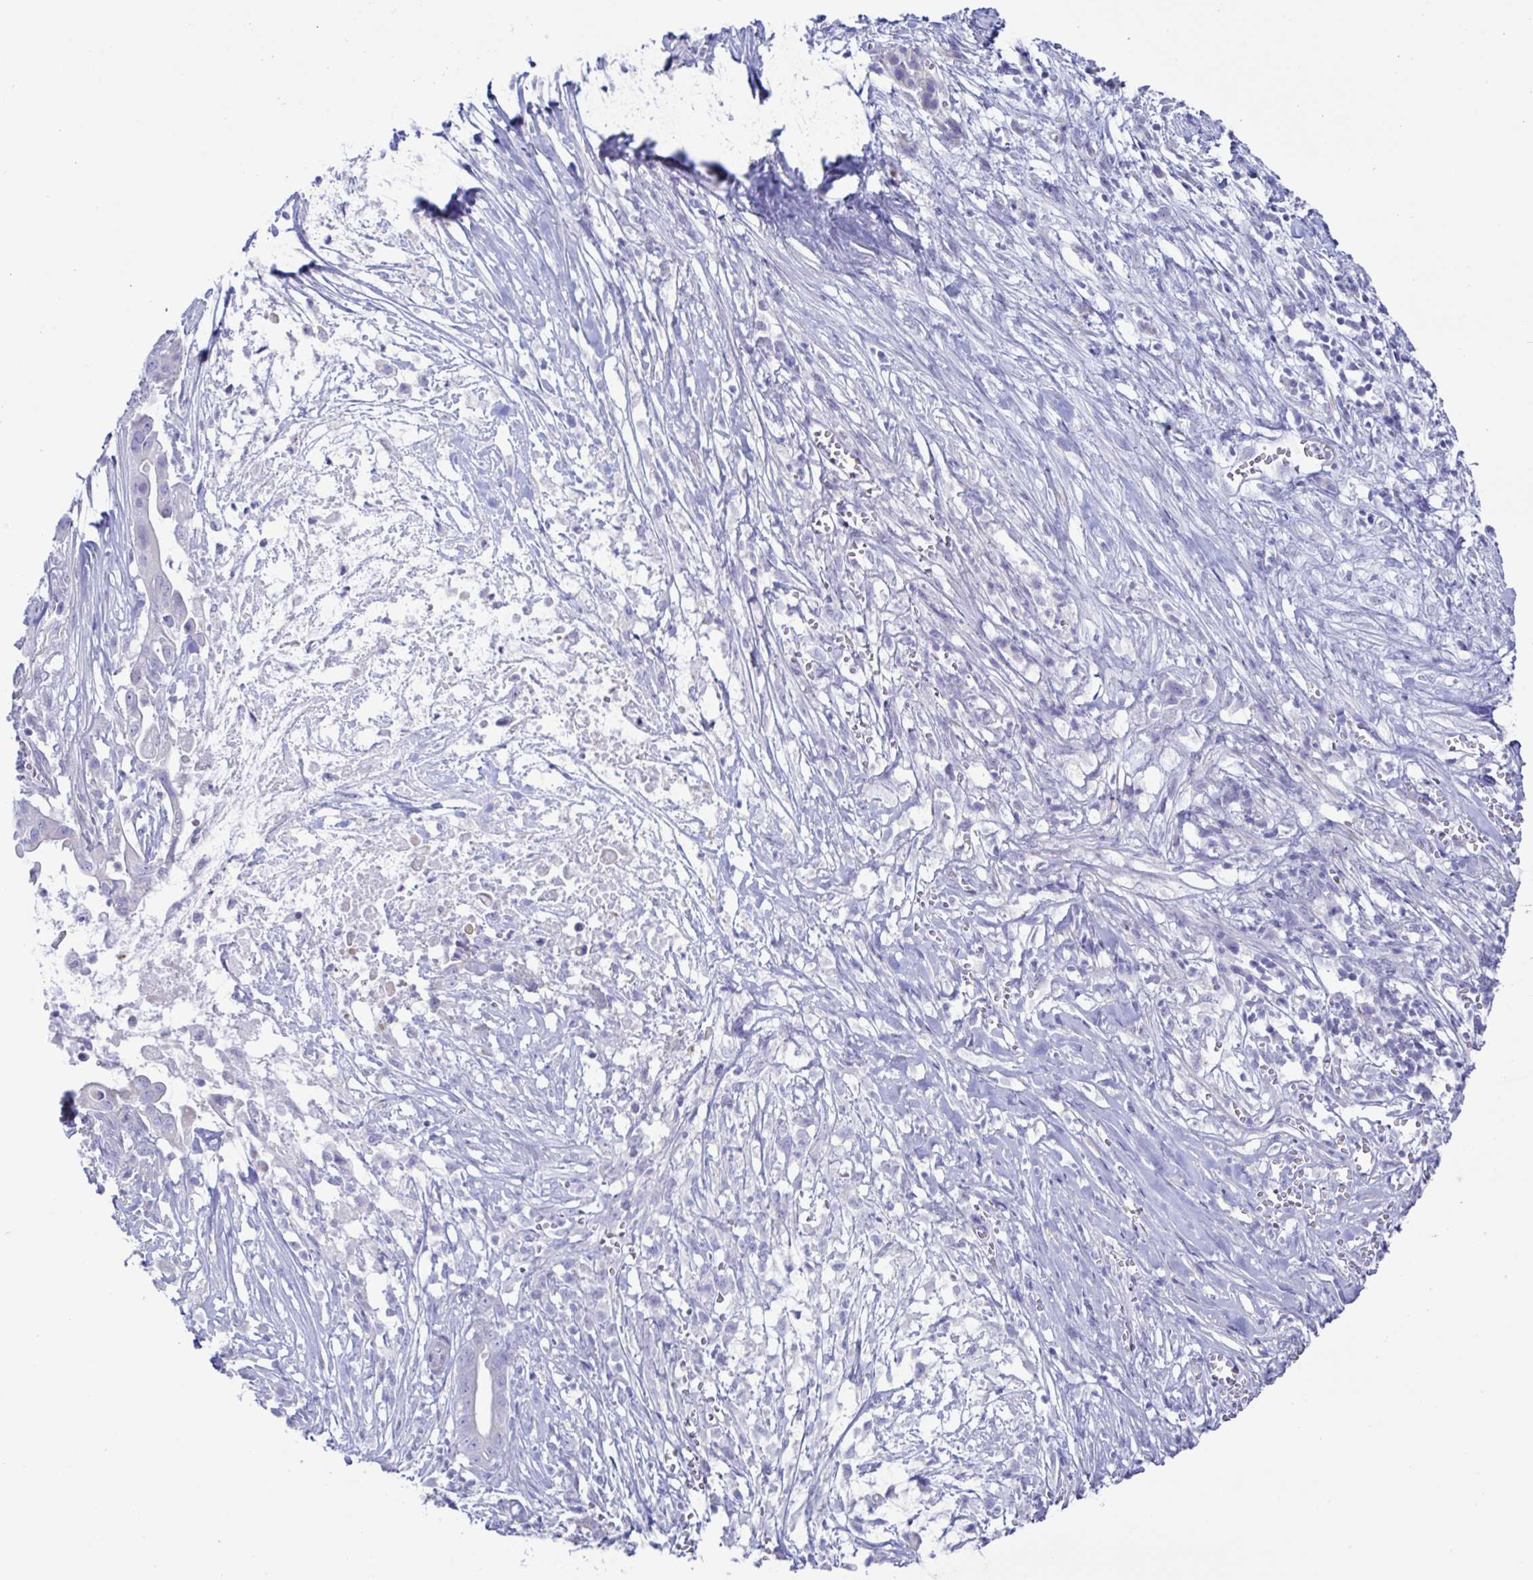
{"staining": {"intensity": "negative", "quantity": "none", "location": "none"}, "tissue": "pancreatic cancer", "cell_type": "Tumor cells", "image_type": "cancer", "snomed": [{"axis": "morphology", "description": "Adenocarcinoma, NOS"}, {"axis": "topography", "description": "Pancreas"}], "caption": "Image shows no protein positivity in tumor cells of pancreatic cancer (adenocarcinoma) tissue.", "gene": "MED11", "patient": {"sex": "male", "age": 61}}